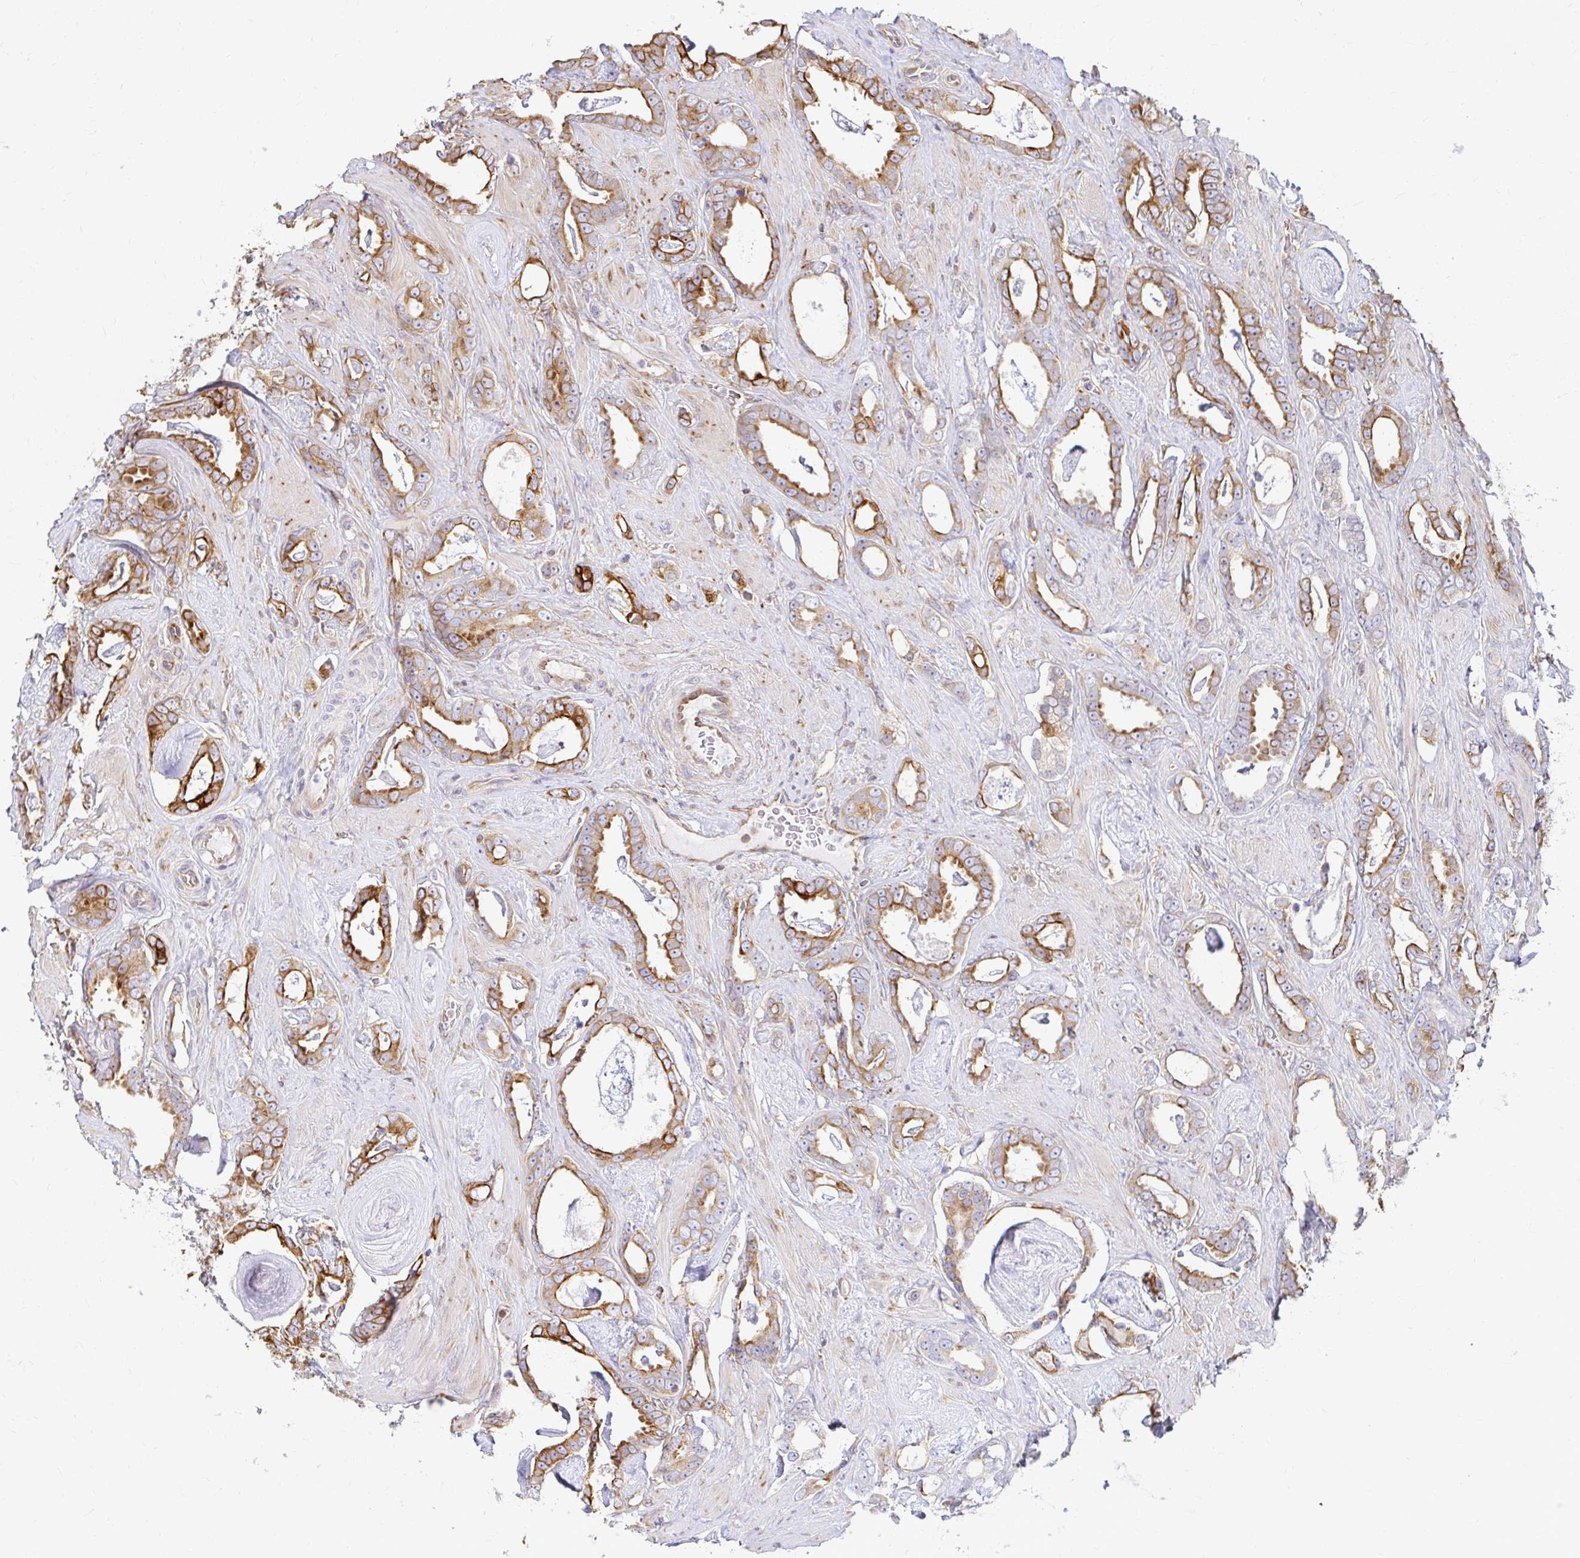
{"staining": {"intensity": "moderate", "quantity": ">75%", "location": "cytoplasmic/membranous"}, "tissue": "prostate cancer", "cell_type": "Tumor cells", "image_type": "cancer", "snomed": [{"axis": "morphology", "description": "Adenocarcinoma, High grade"}, {"axis": "topography", "description": "Prostate"}], "caption": "Immunohistochemical staining of prostate cancer (high-grade adenocarcinoma) displays moderate cytoplasmic/membranous protein staining in approximately >75% of tumor cells.", "gene": "CAST", "patient": {"sex": "male", "age": 63}}